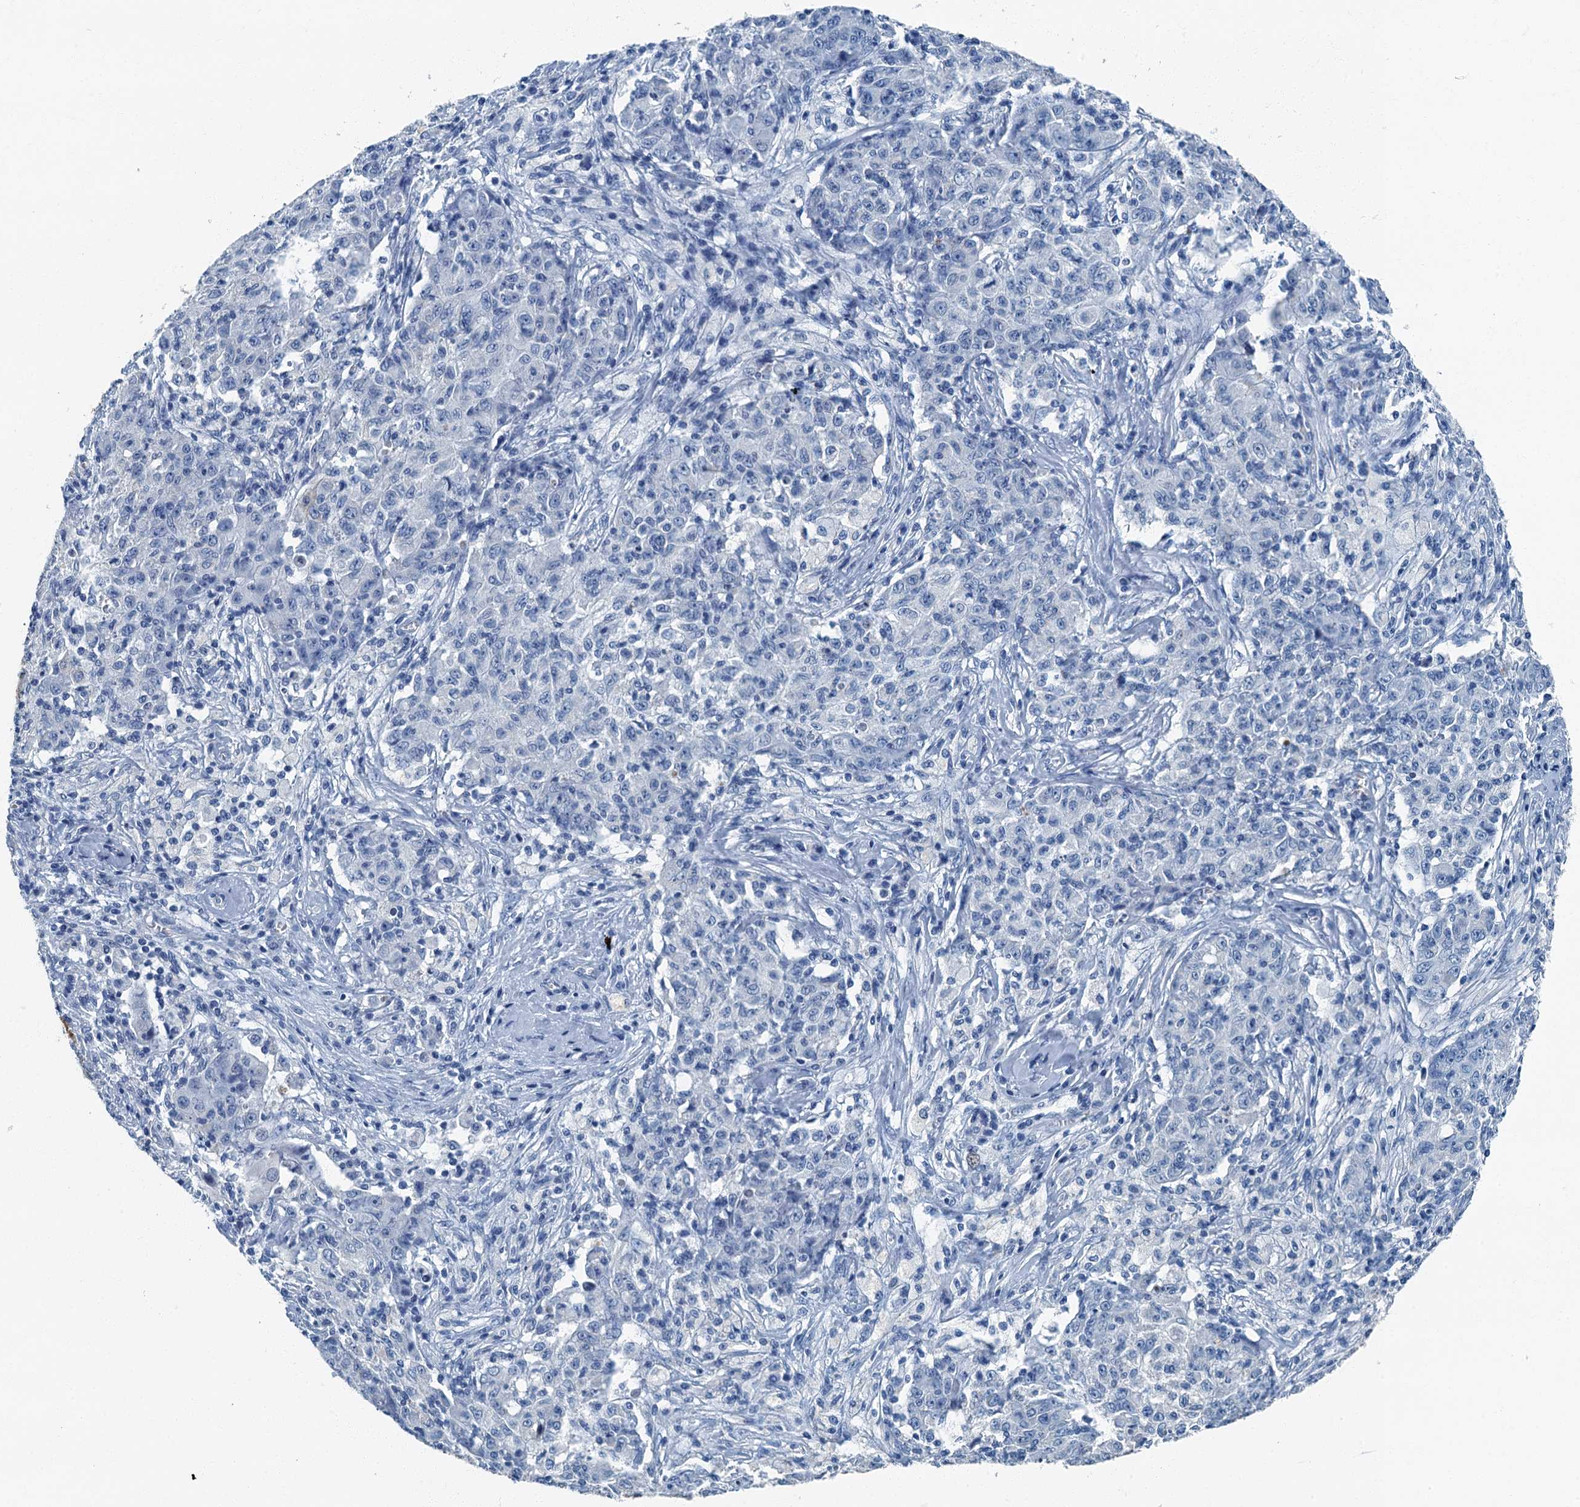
{"staining": {"intensity": "negative", "quantity": "none", "location": "none"}, "tissue": "ovarian cancer", "cell_type": "Tumor cells", "image_type": "cancer", "snomed": [{"axis": "morphology", "description": "Carcinoma, endometroid"}, {"axis": "topography", "description": "Ovary"}], "caption": "Tumor cells show no significant protein positivity in ovarian cancer.", "gene": "GADL1", "patient": {"sex": "female", "age": 42}}